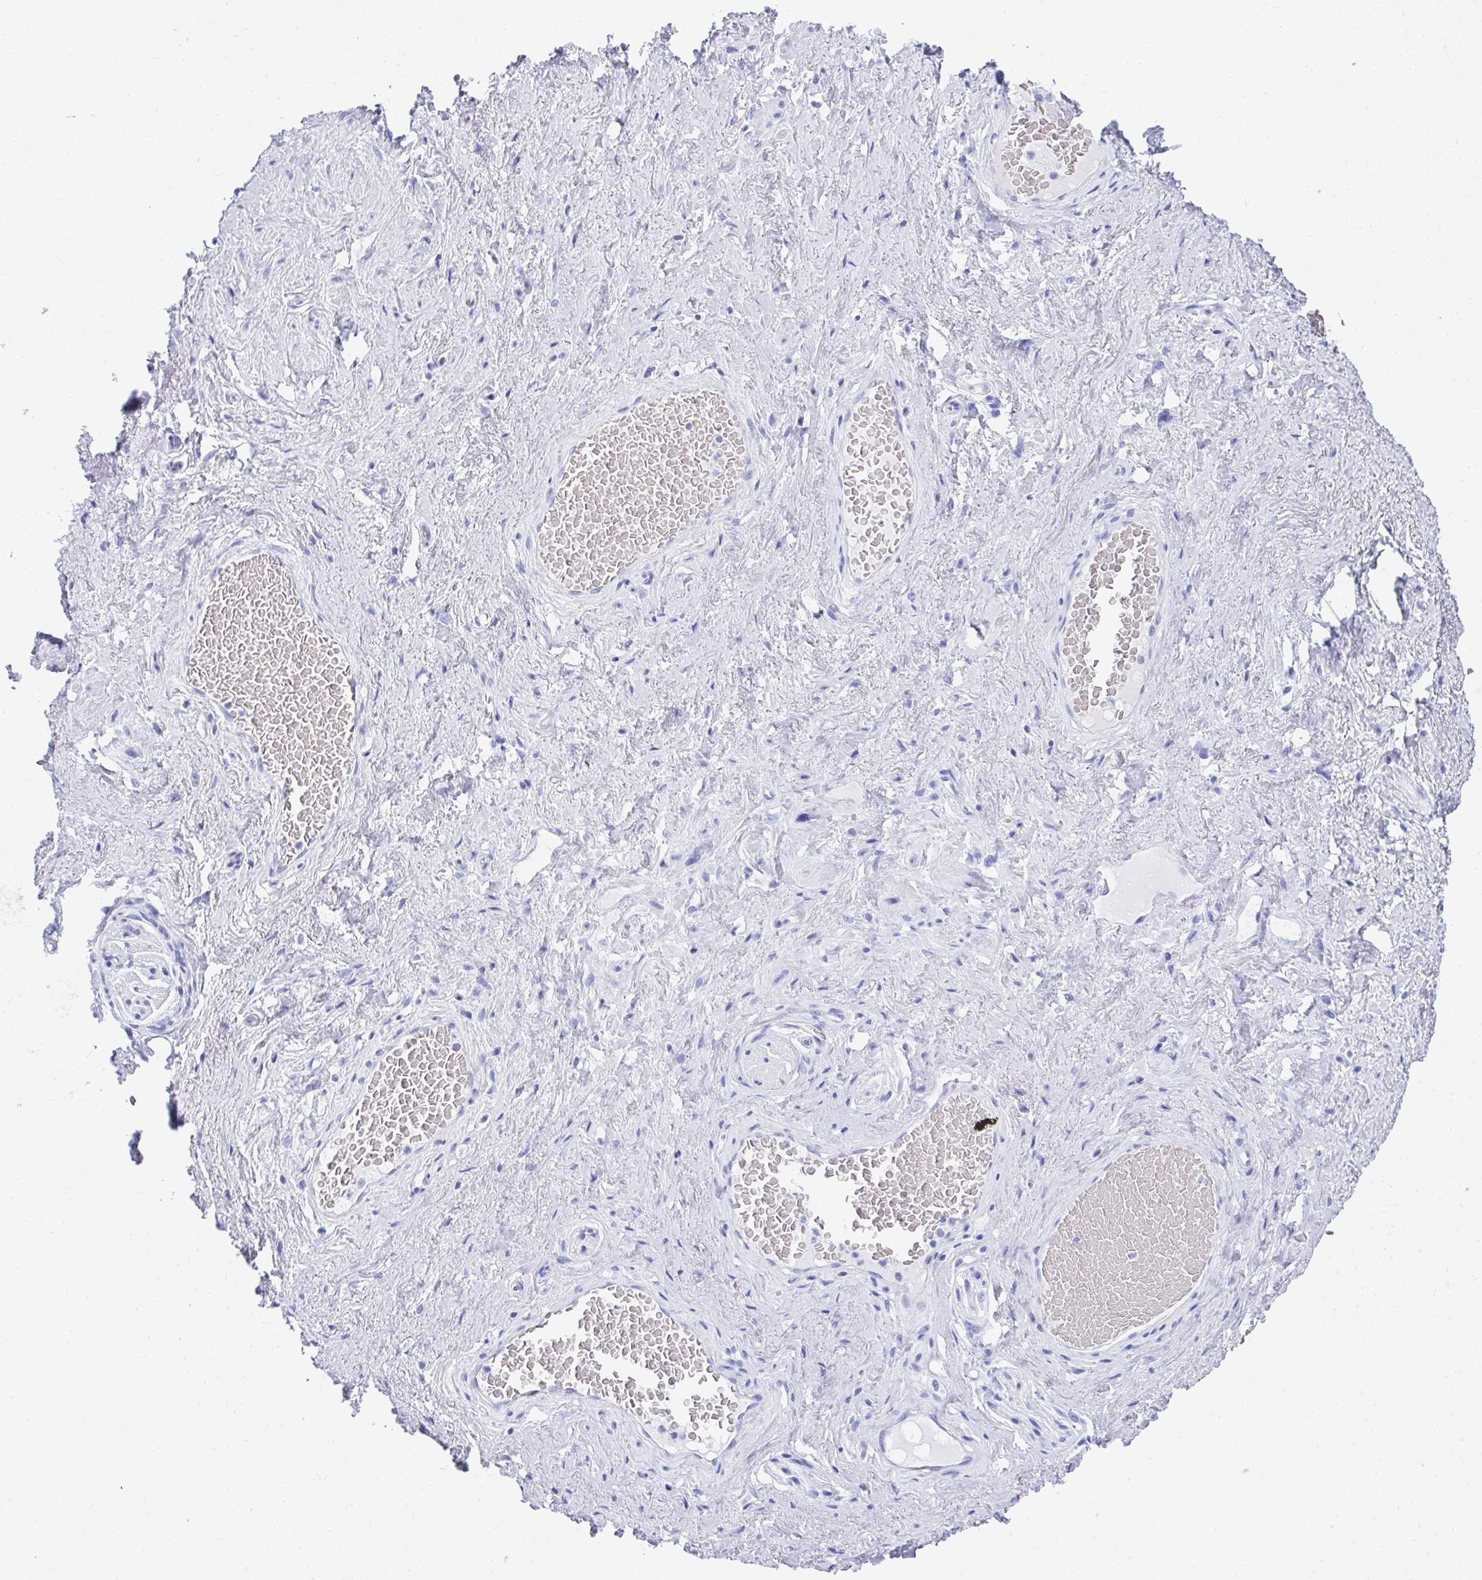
{"staining": {"intensity": "negative", "quantity": "none", "location": "none"}, "tissue": "soft tissue", "cell_type": "Fibroblasts", "image_type": "normal", "snomed": [{"axis": "morphology", "description": "Normal tissue, NOS"}, {"axis": "topography", "description": "Vagina"}, {"axis": "topography", "description": "Peripheral nerve tissue"}], "caption": "This is a photomicrograph of immunohistochemistry (IHC) staining of unremarkable soft tissue, which shows no staining in fibroblasts. Brightfield microscopy of immunohistochemistry stained with DAB (brown) and hematoxylin (blue), captured at high magnification.", "gene": "MROH2B", "patient": {"sex": "female", "age": 71}}